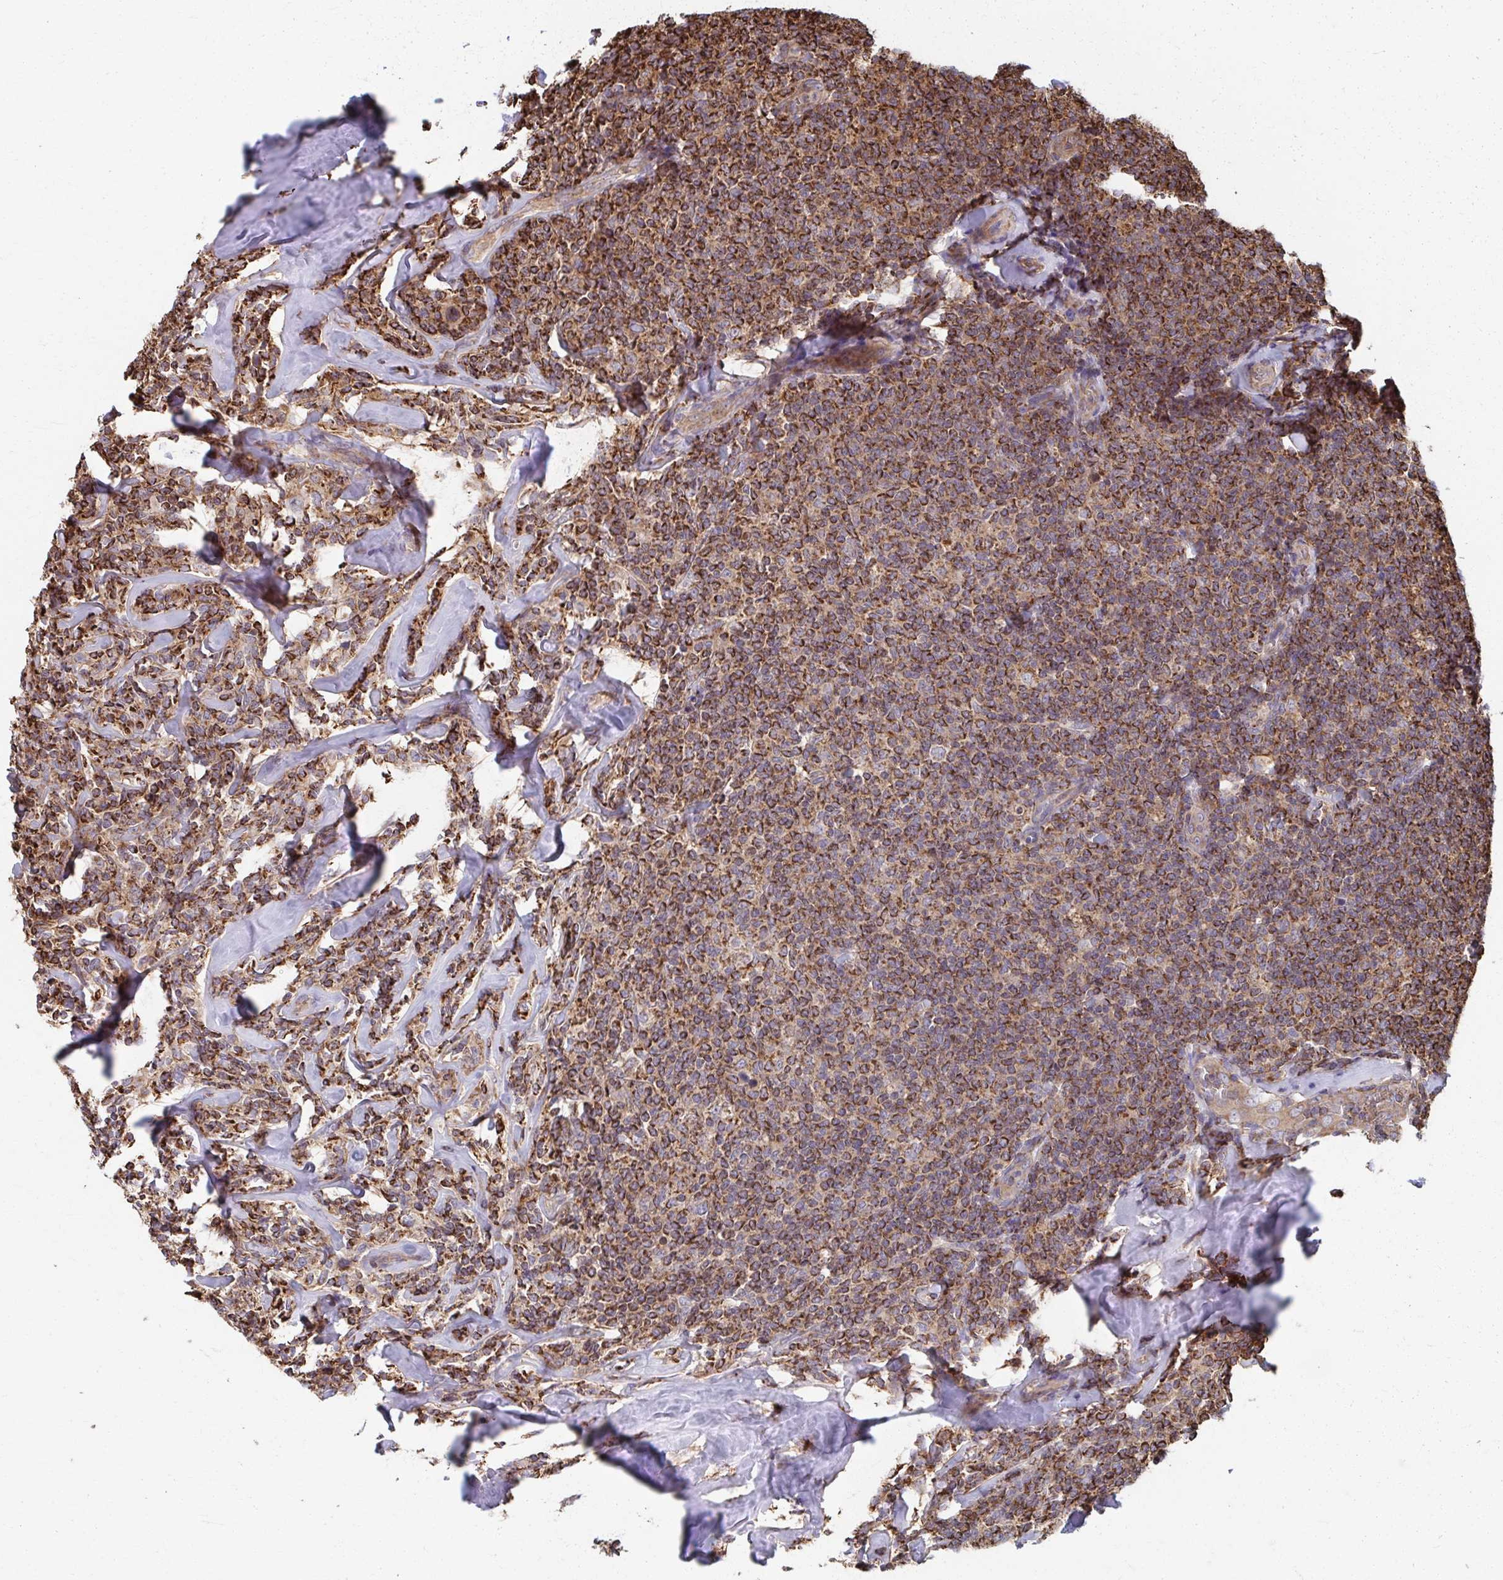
{"staining": {"intensity": "strong", "quantity": ">75%", "location": "cytoplasmic/membranous"}, "tissue": "lymphoma", "cell_type": "Tumor cells", "image_type": "cancer", "snomed": [{"axis": "morphology", "description": "Malignant lymphoma, non-Hodgkin's type, Low grade"}, {"axis": "topography", "description": "Lymph node"}], "caption": "Lymphoma tissue exhibits strong cytoplasmic/membranous staining in approximately >75% of tumor cells", "gene": "KLHL34", "patient": {"sex": "female", "age": 56}}